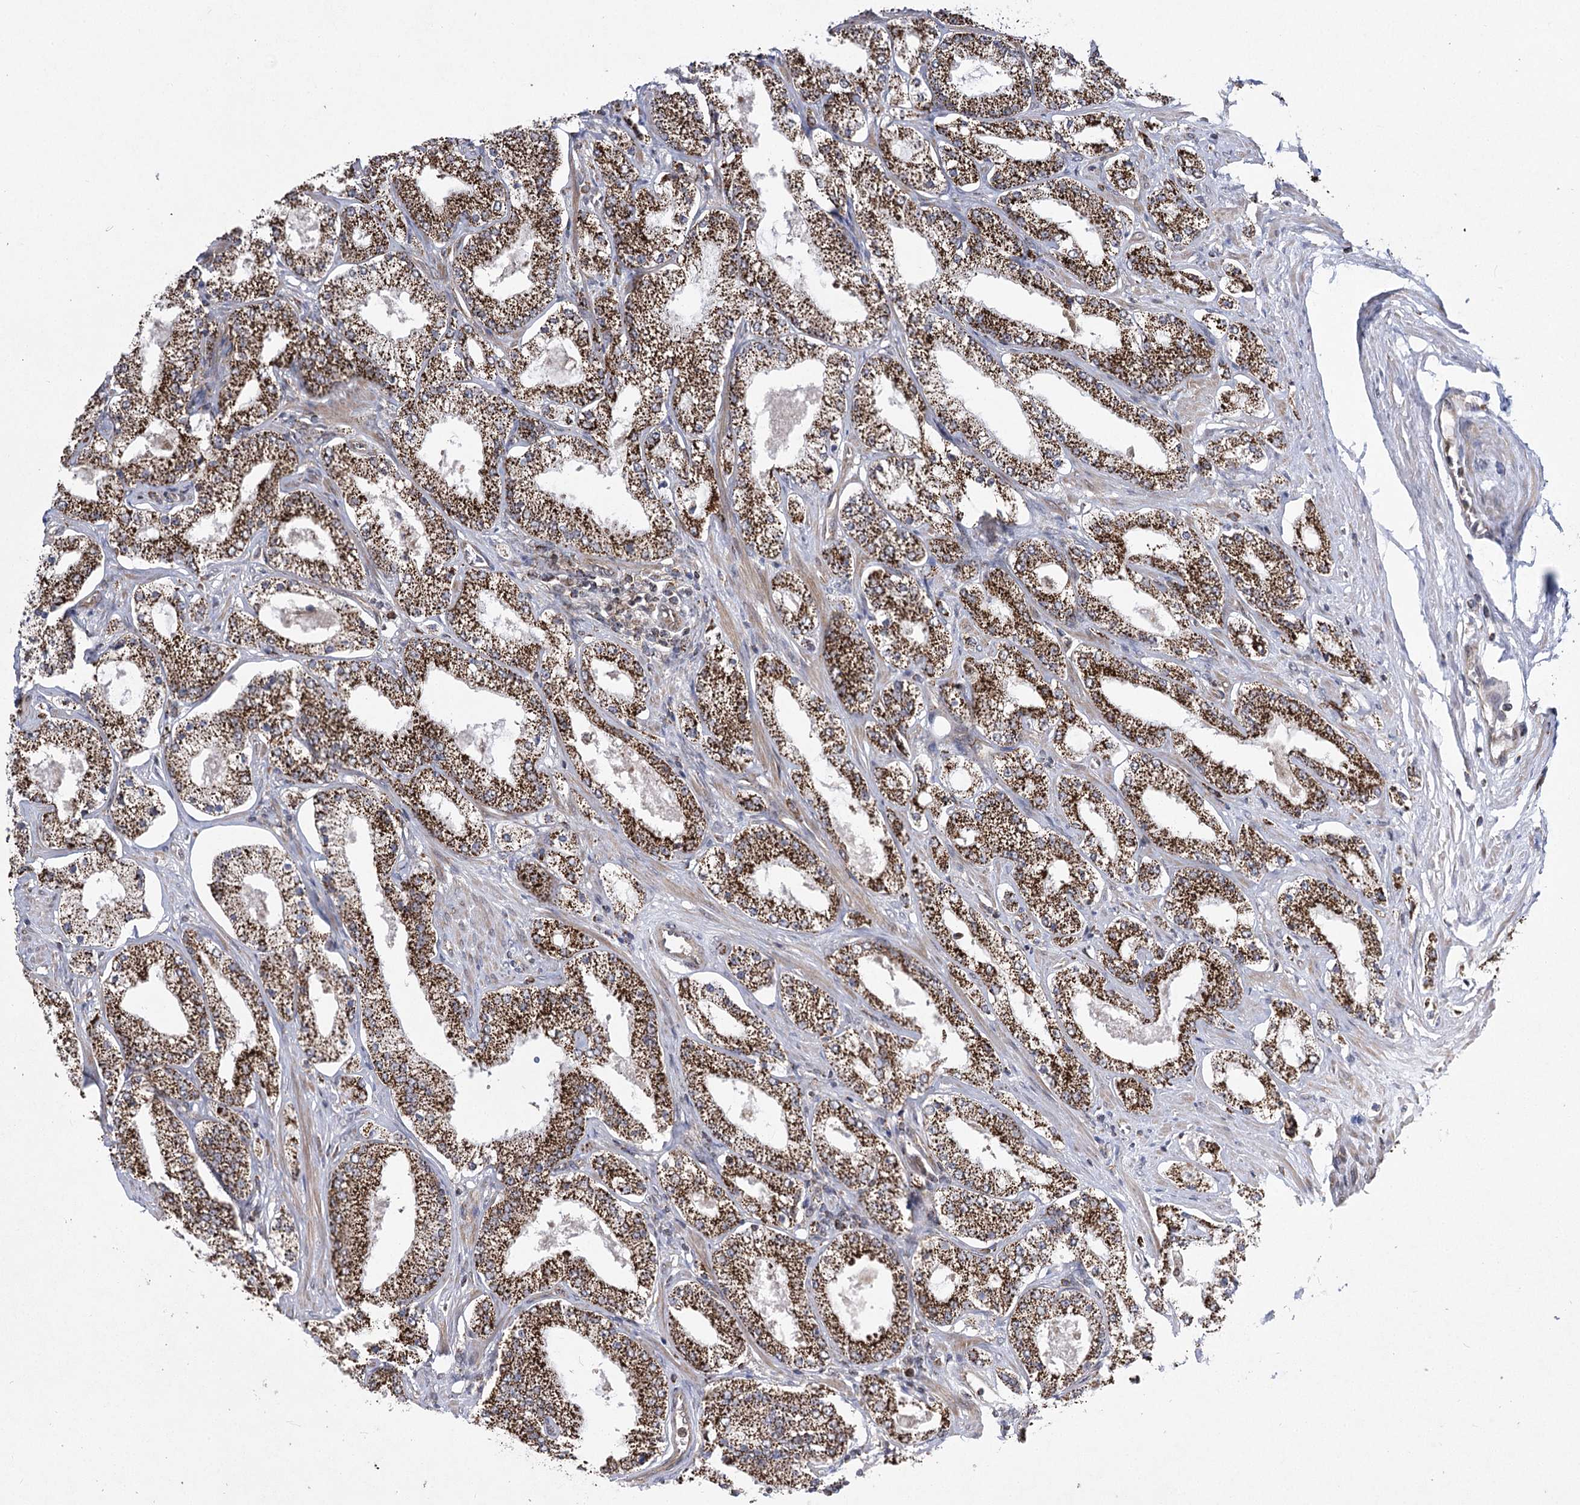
{"staining": {"intensity": "strong", "quantity": ">75%", "location": "cytoplasmic/membranous"}, "tissue": "prostate cancer", "cell_type": "Tumor cells", "image_type": "cancer", "snomed": [{"axis": "morphology", "description": "Adenocarcinoma, Low grade"}, {"axis": "topography", "description": "Prostate"}], "caption": "Low-grade adenocarcinoma (prostate) was stained to show a protein in brown. There is high levels of strong cytoplasmic/membranous staining in approximately >75% of tumor cells.", "gene": "SLC4A1AP", "patient": {"sex": "male", "age": 69}}